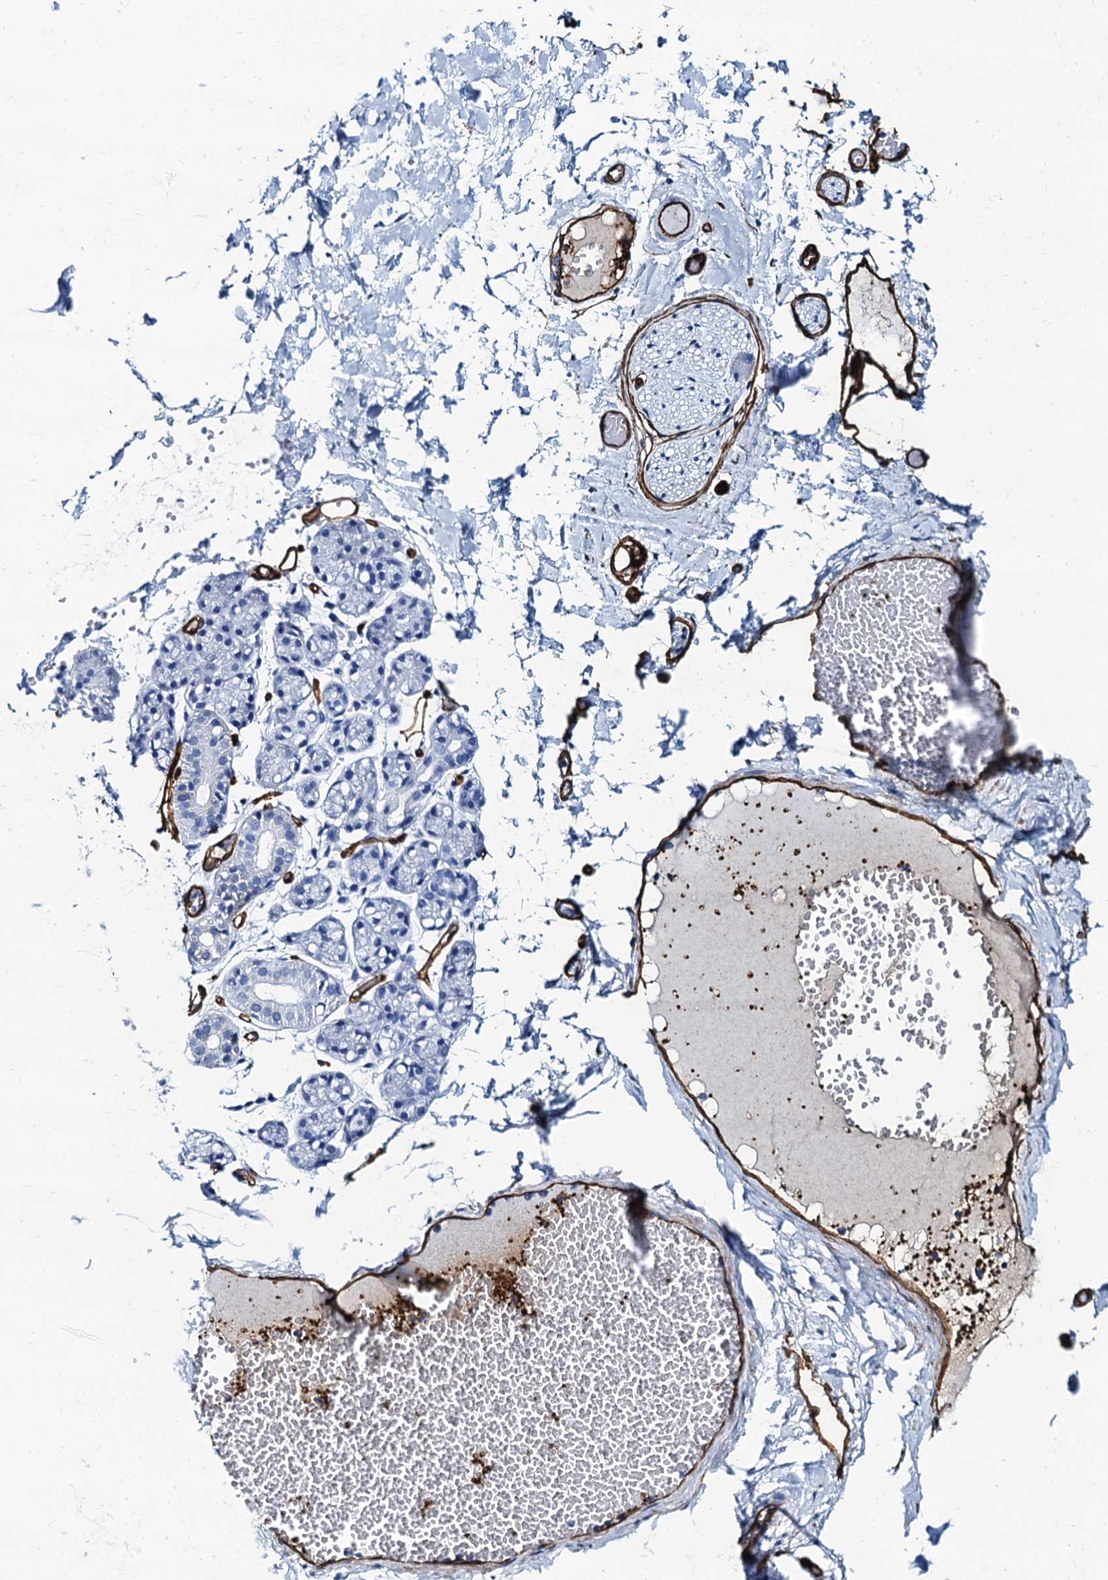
{"staining": {"intensity": "negative", "quantity": "none", "location": "none"}, "tissue": "salivary gland", "cell_type": "Glandular cells", "image_type": "normal", "snomed": [{"axis": "morphology", "description": "Normal tissue, NOS"}, {"axis": "topography", "description": "Salivary gland"}], "caption": "Immunohistochemistry micrograph of benign salivary gland stained for a protein (brown), which displays no positivity in glandular cells.", "gene": "CAVIN2", "patient": {"sex": "male", "age": 63}}